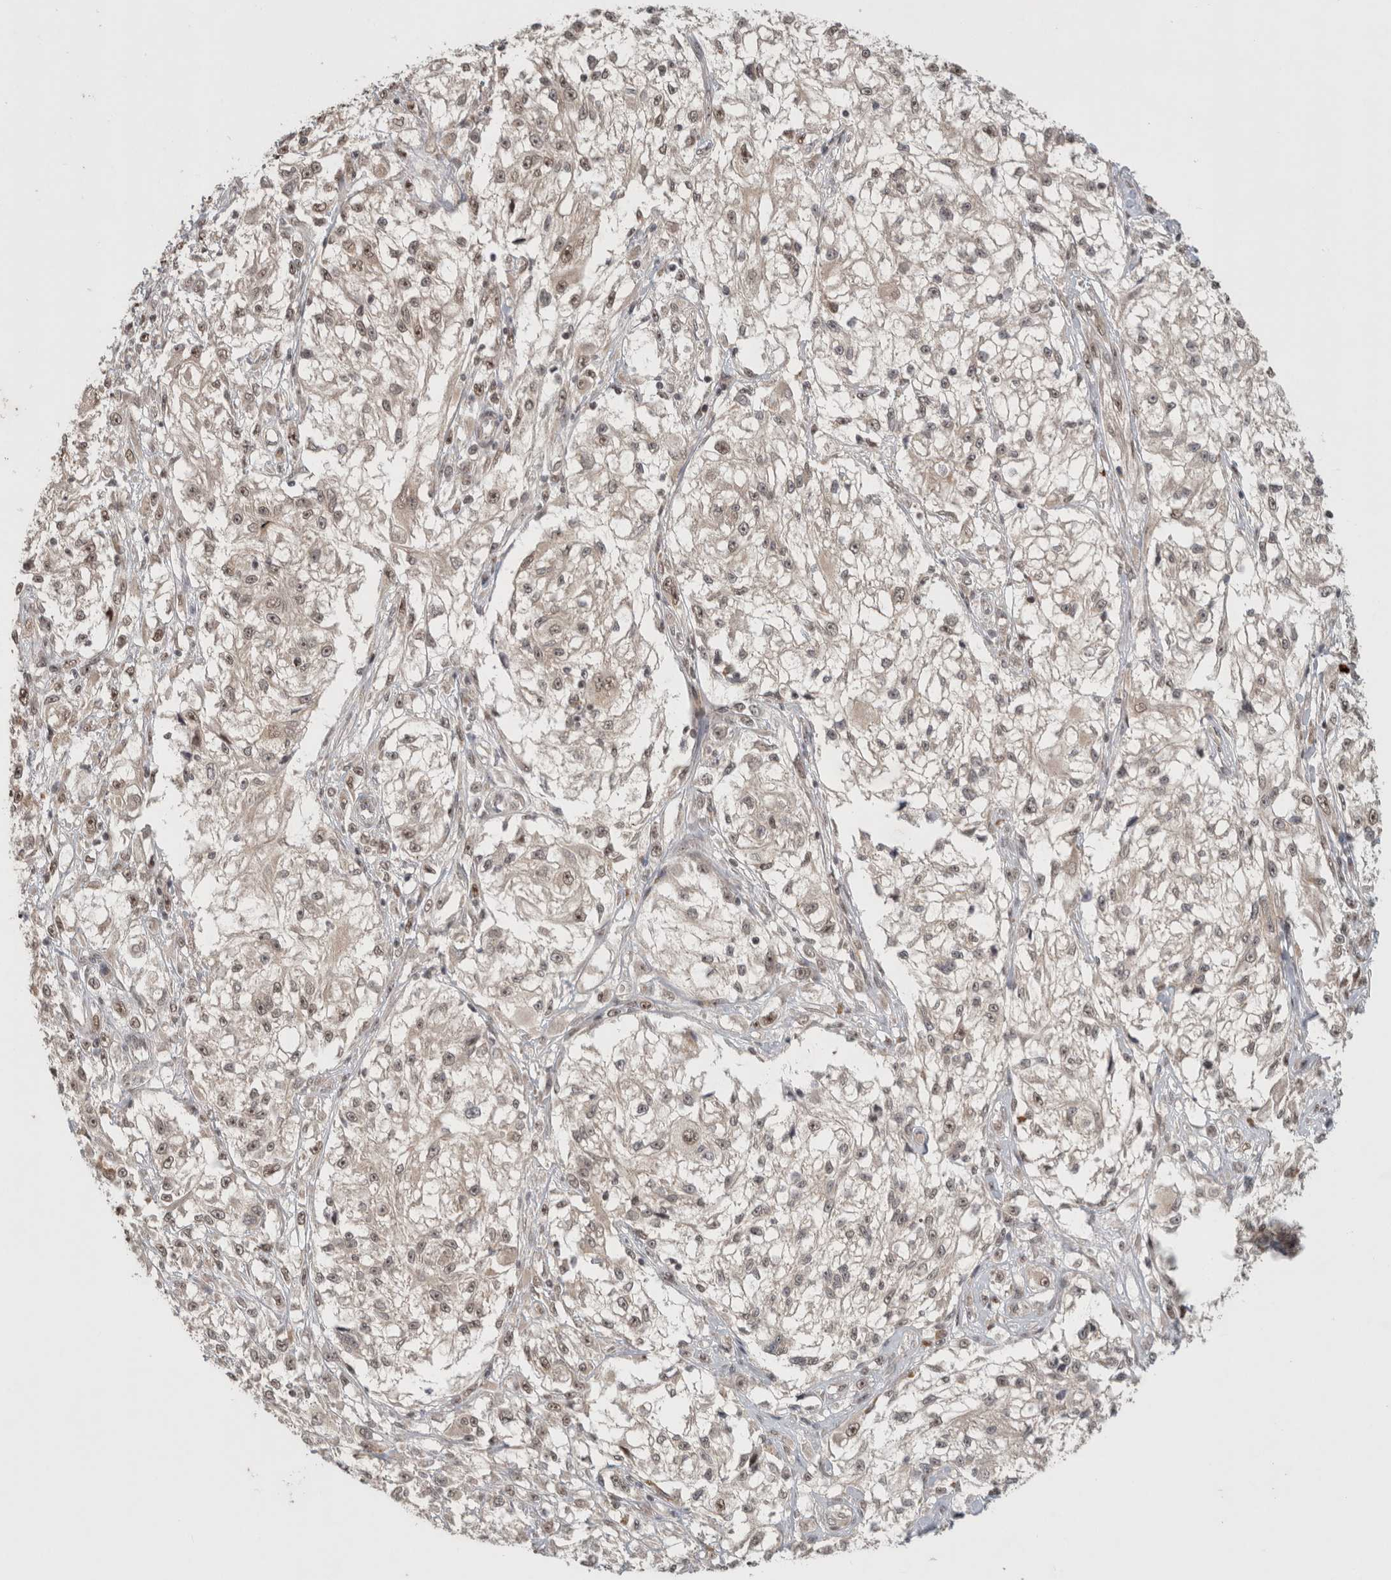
{"staining": {"intensity": "moderate", "quantity": ">75%", "location": "nuclear"}, "tissue": "melanoma", "cell_type": "Tumor cells", "image_type": "cancer", "snomed": [{"axis": "morphology", "description": "Malignant melanoma, NOS"}, {"axis": "topography", "description": "Skin of head"}], "caption": "Protein staining exhibits moderate nuclear staining in approximately >75% of tumor cells in malignant melanoma.", "gene": "MPHOSPH6", "patient": {"sex": "male", "age": 83}}